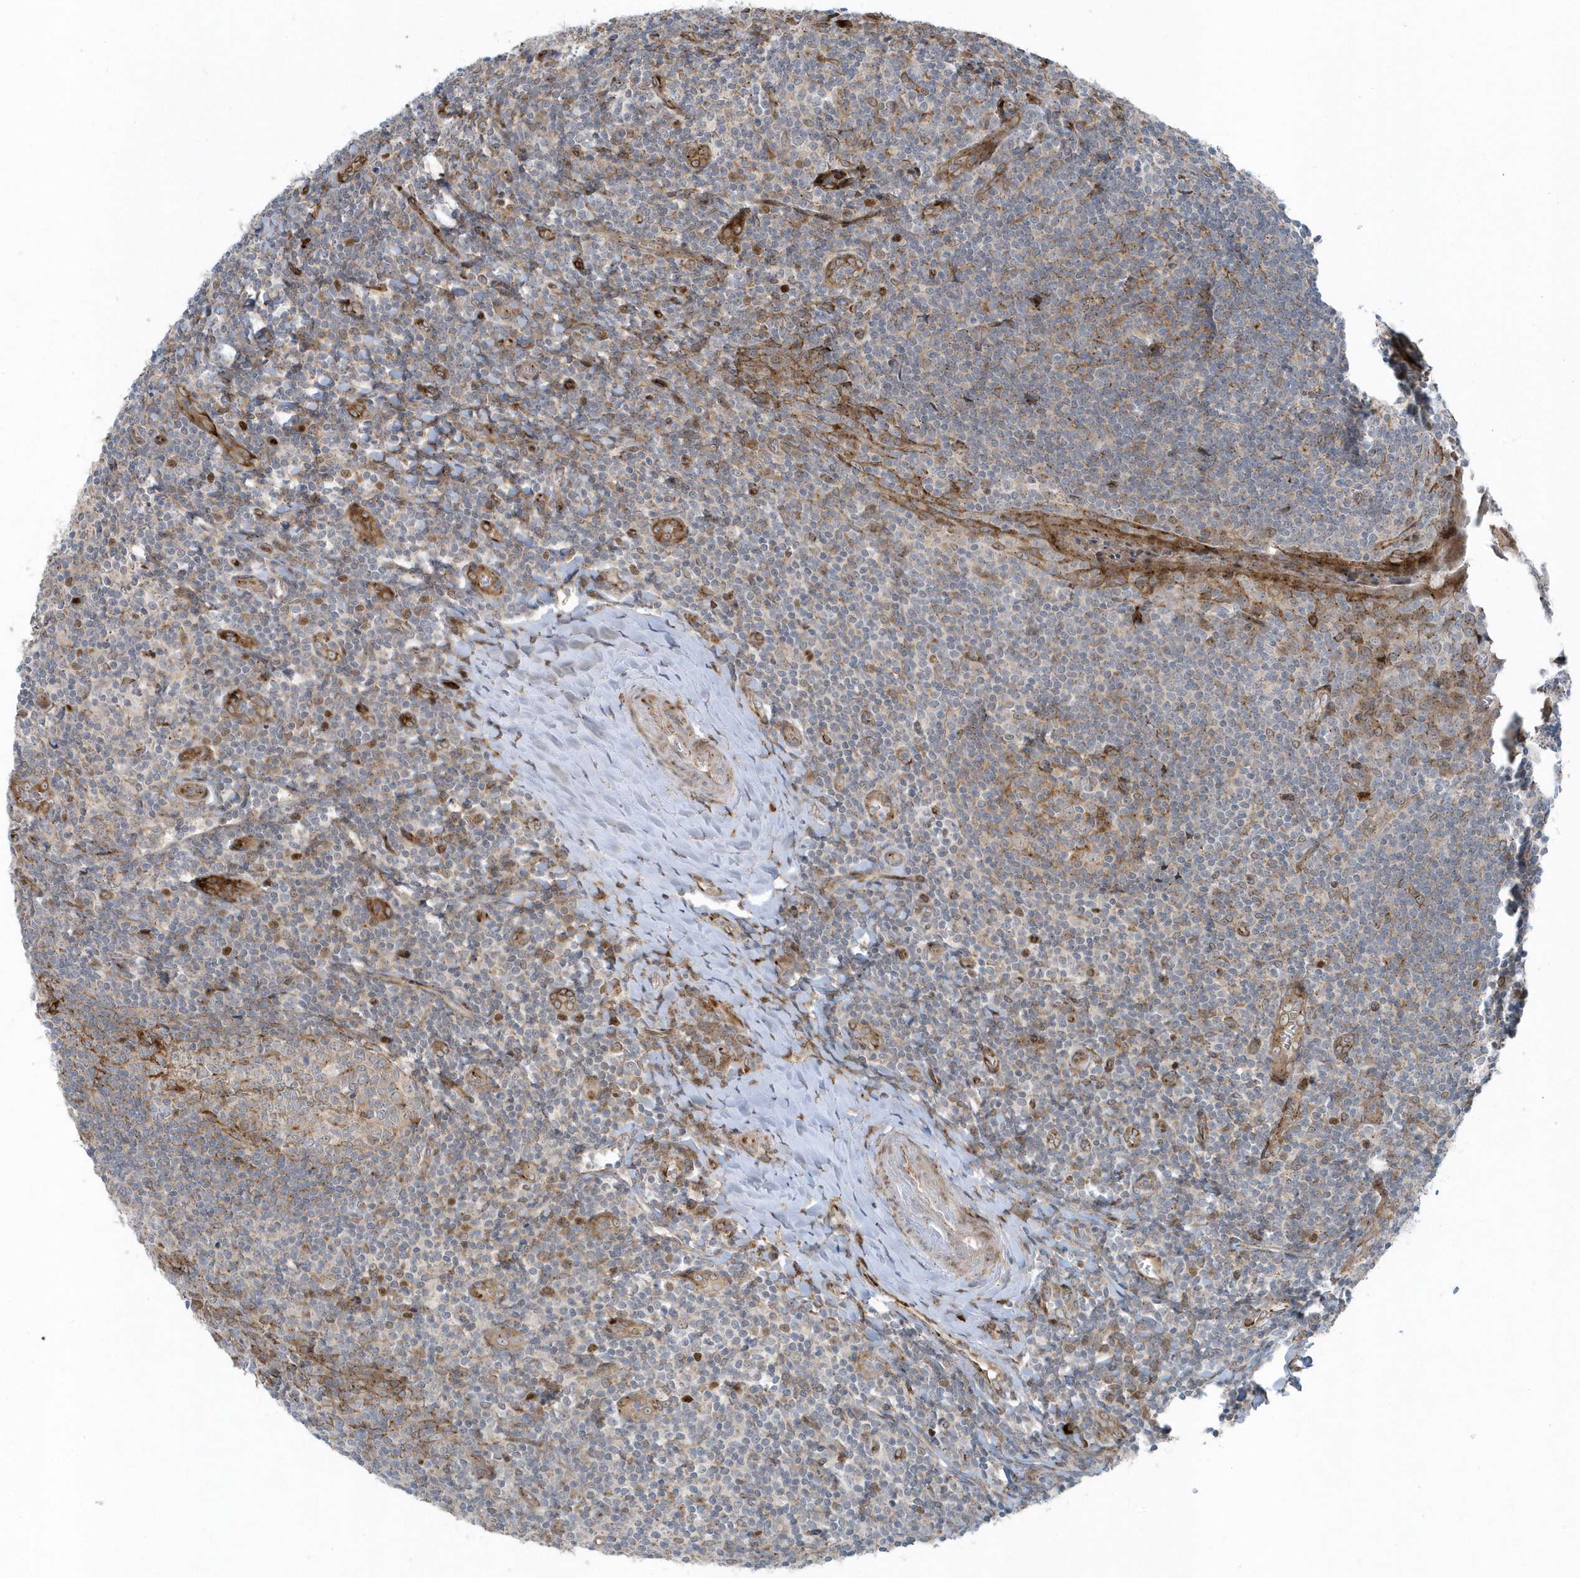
{"staining": {"intensity": "moderate", "quantity": "<25%", "location": "cytoplasmic/membranous"}, "tissue": "tonsil", "cell_type": "Germinal center cells", "image_type": "normal", "snomed": [{"axis": "morphology", "description": "Normal tissue, NOS"}, {"axis": "topography", "description": "Tonsil"}], "caption": "Immunohistochemistry (IHC) (DAB (3,3'-diaminobenzidine)) staining of unremarkable tonsil demonstrates moderate cytoplasmic/membranous protein expression in approximately <25% of germinal center cells.", "gene": "FAM98A", "patient": {"sex": "male", "age": 27}}